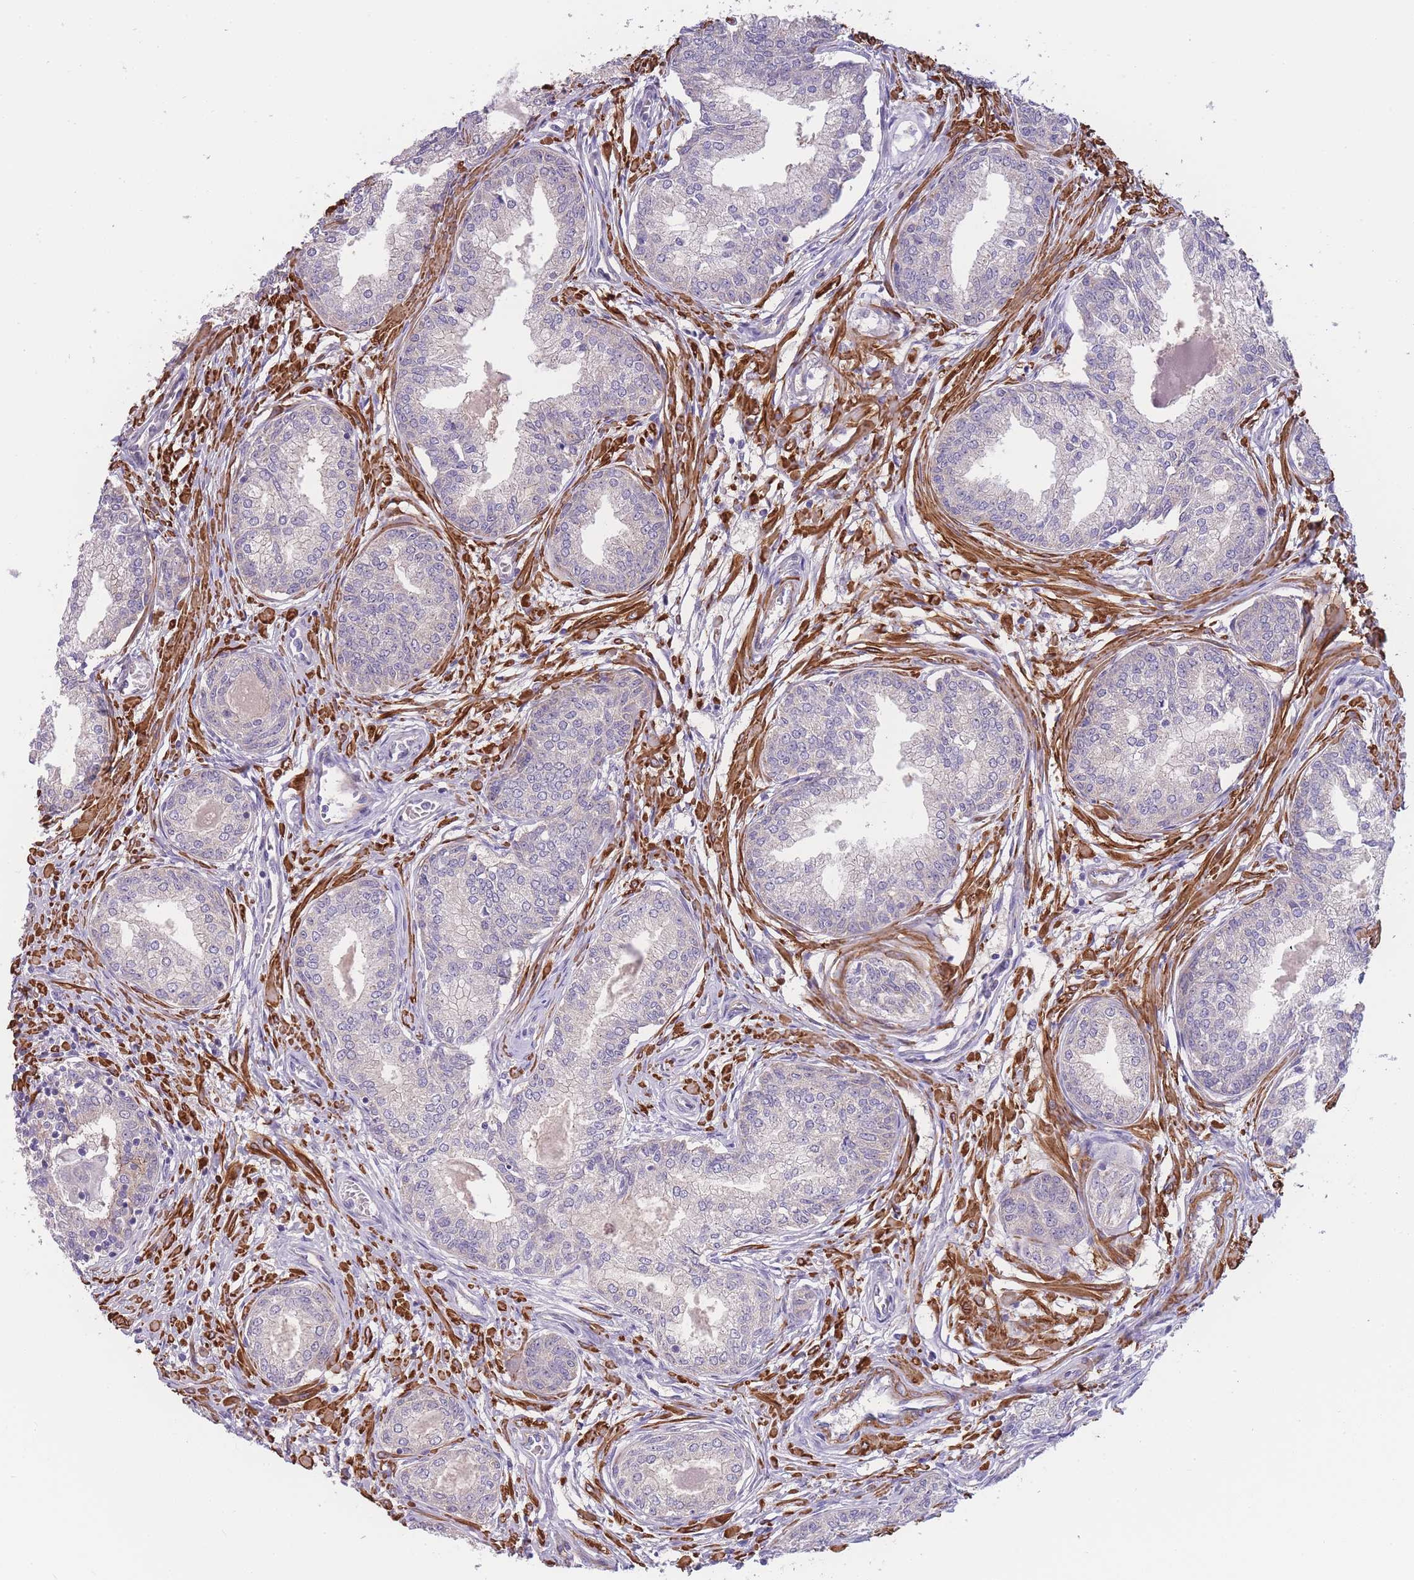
{"staining": {"intensity": "negative", "quantity": "none", "location": "none"}, "tissue": "prostate cancer", "cell_type": "Tumor cells", "image_type": "cancer", "snomed": [{"axis": "morphology", "description": "Adenocarcinoma, High grade"}, {"axis": "topography", "description": "Prostate"}], "caption": "This image is of prostate adenocarcinoma (high-grade) stained with IHC to label a protein in brown with the nuclei are counter-stained blue. There is no positivity in tumor cells.", "gene": "FAM124A", "patient": {"sex": "male", "age": 67}}